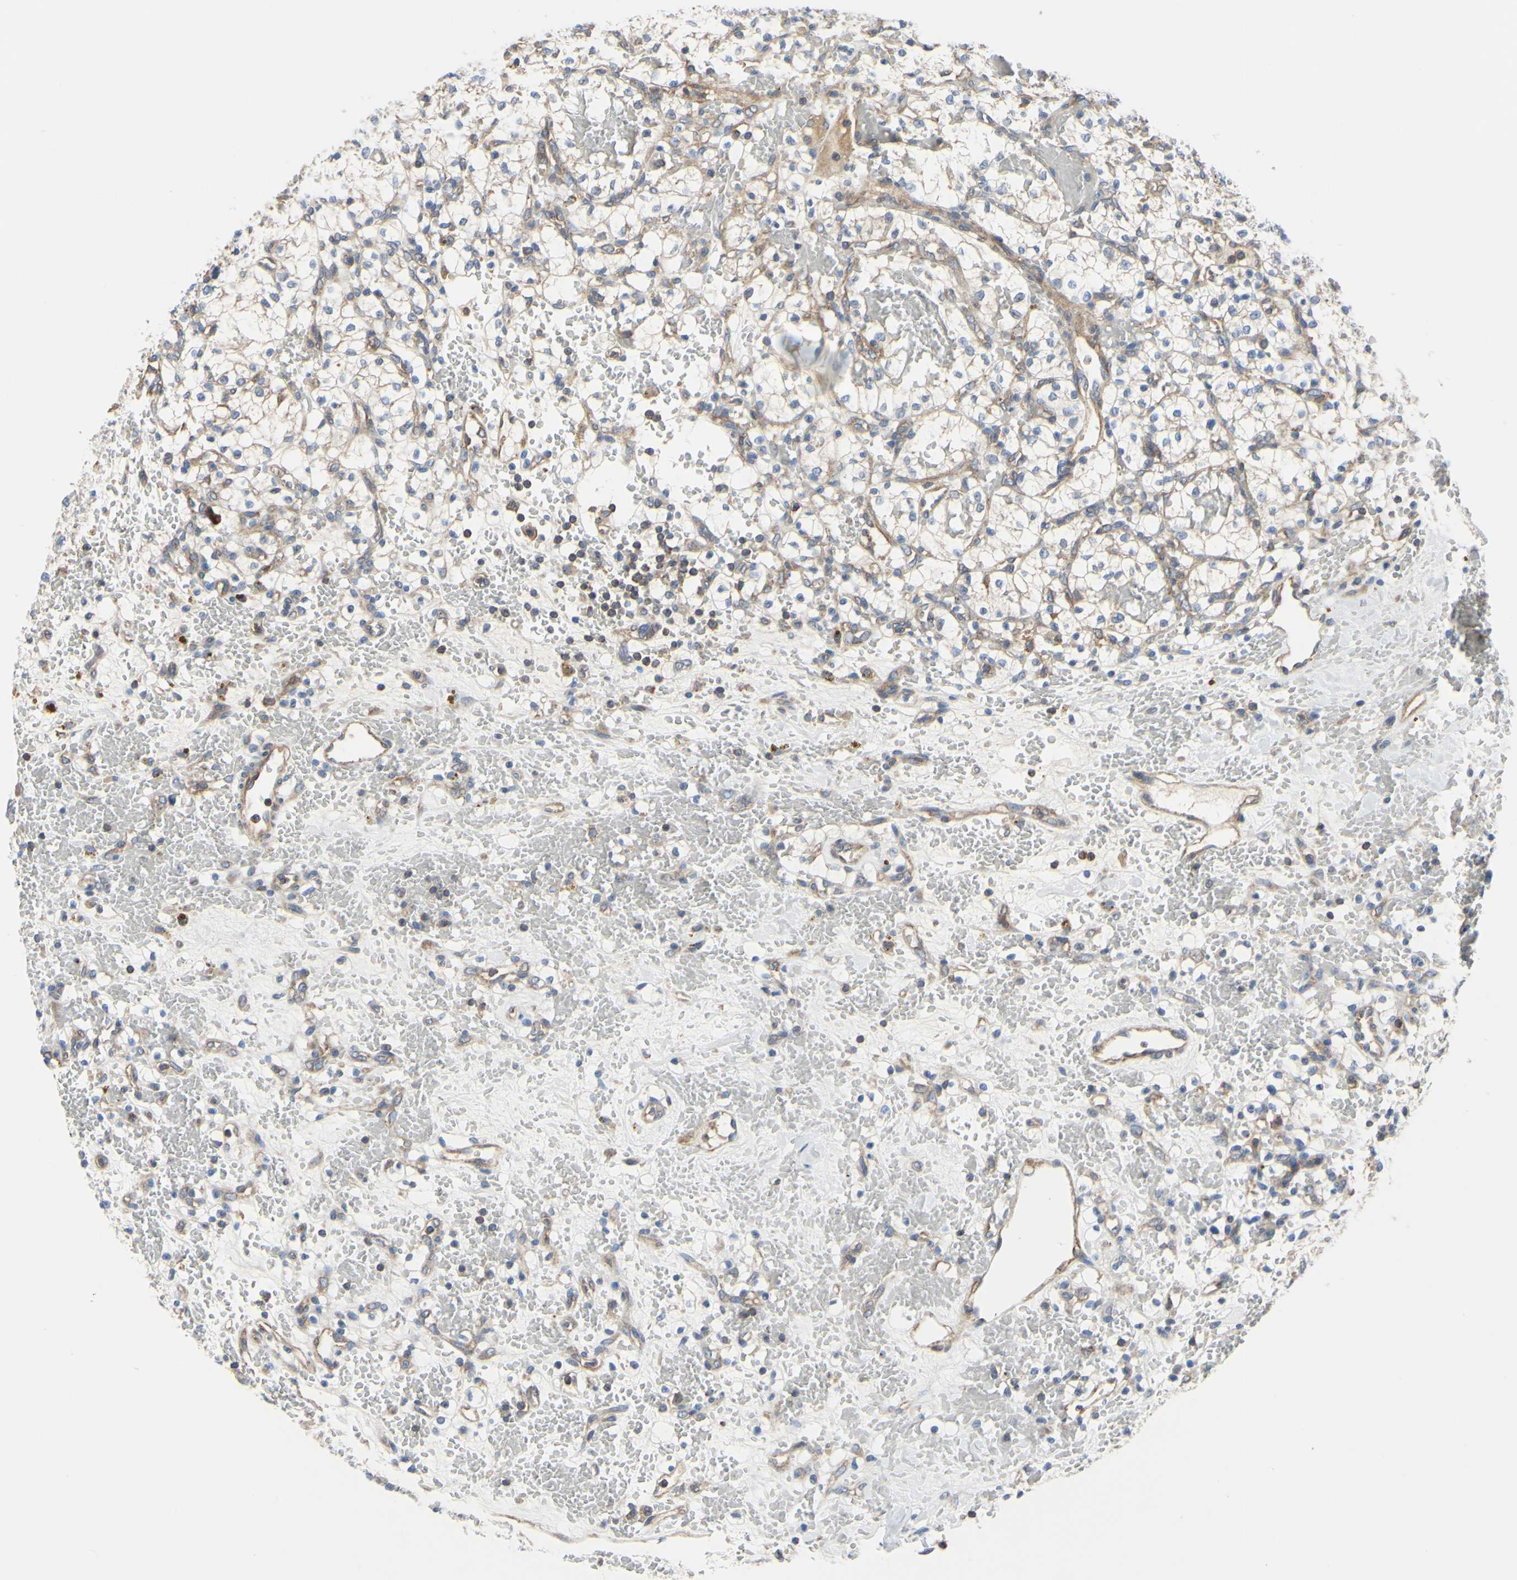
{"staining": {"intensity": "weak", "quantity": "<25%", "location": "cytoplasmic/membranous"}, "tissue": "renal cancer", "cell_type": "Tumor cells", "image_type": "cancer", "snomed": [{"axis": "morphology", "description": "Adenocarcinoma, NOS"}, {"axis": "topography", "description": "Kidney"}], "caption": "Renal cancer (adenocarcinoma) was stained to show a protein in brown. There is no significant expression in tumor cells.", "gene": "BECN1", "patient": {"sex": "female", "age": 60}}